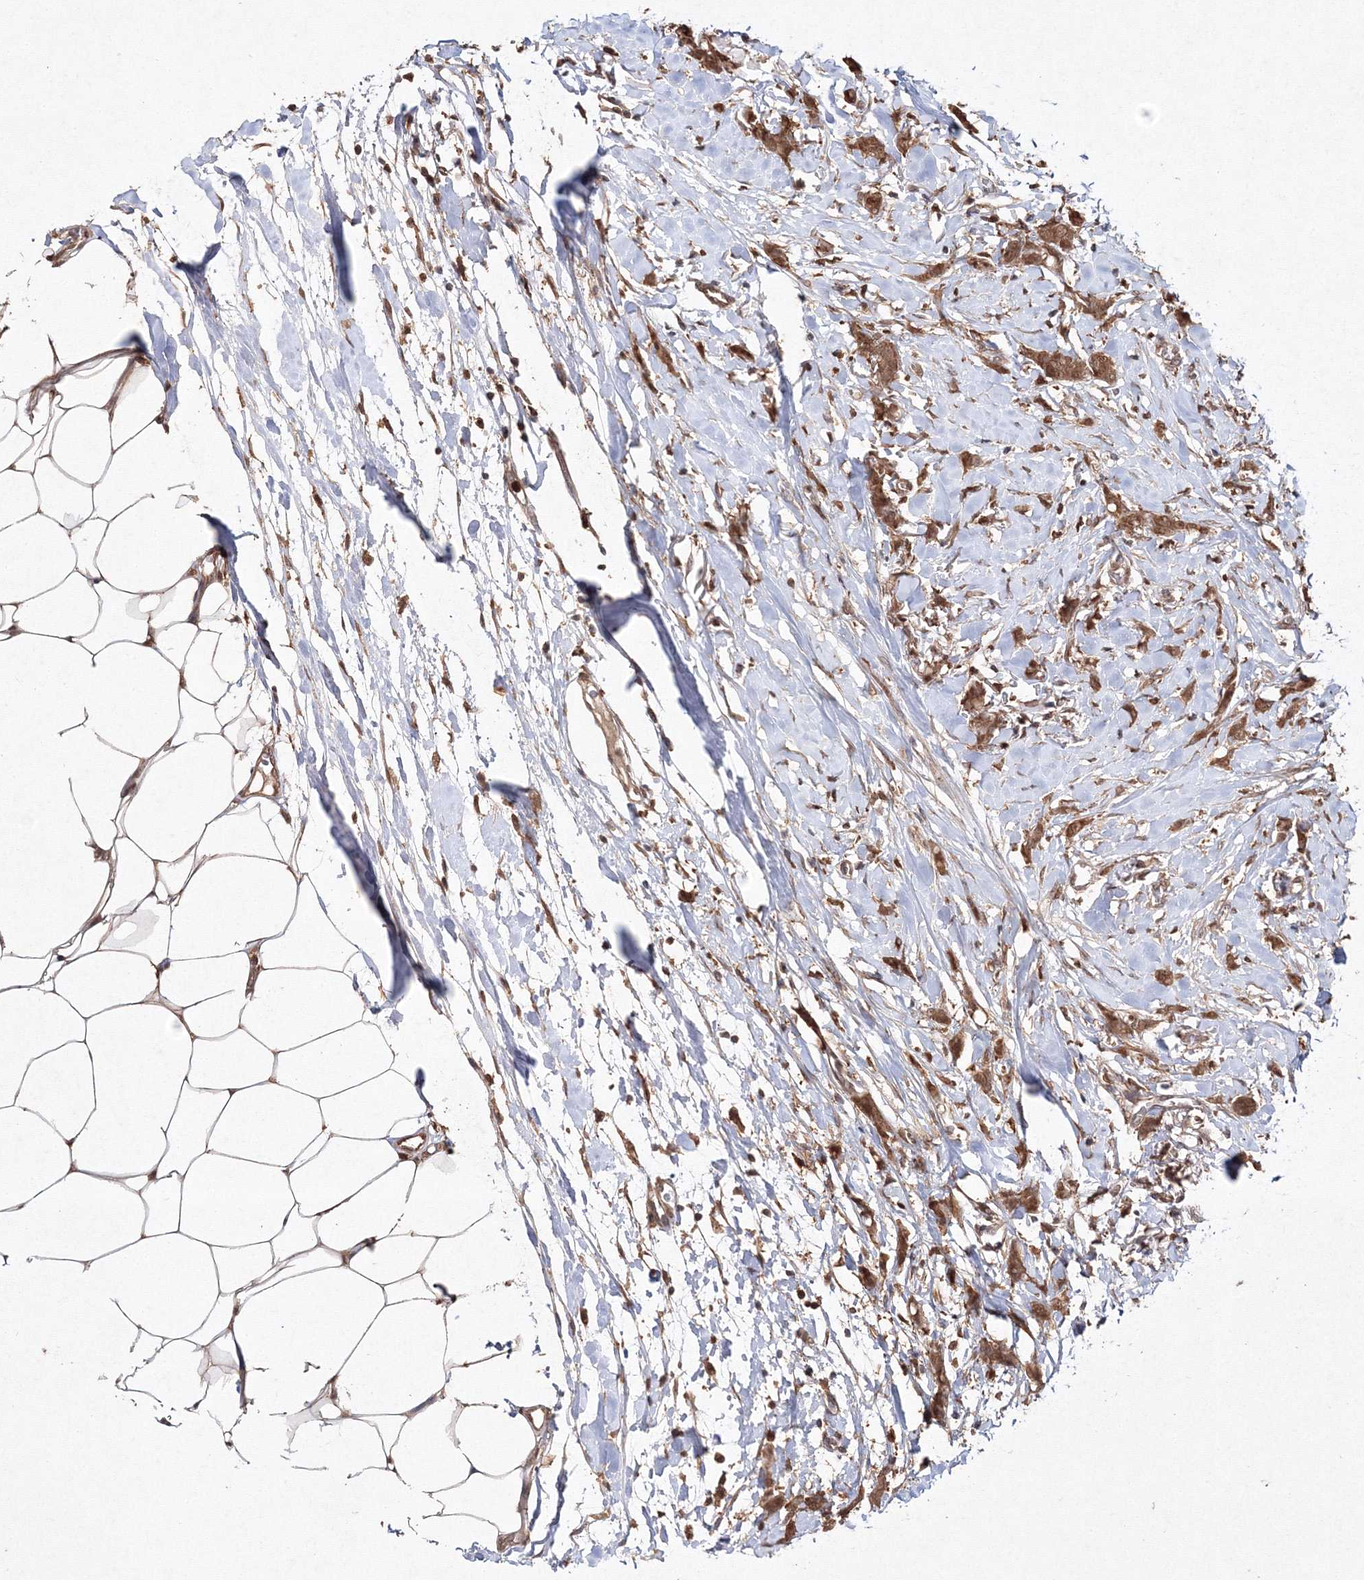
{"staining": {"intensity": "moderate", "quantity": ">75%", "location": "cytoplasmic/membranous,nuclear"}, "tissue": "breast cancer", "cell_type": "Tumor cells", "image_type": "cancer", "snomed": [{"axis": "morphology", "description": "Lobular carcinoma, in situ"}, {"axis": "morphology", "description": "Lobular carcinoma"}, {"axis": "topography", "description": "Breast"}], "caption": "Human lobular carcinoma (breast) stained with a brown dye shows moderate cytoplasmic/membranous and nuclear positive expression in about >75% of tumor cells.", "gene": "S100A11", "patient": {"sex": "female", "age": 41}}